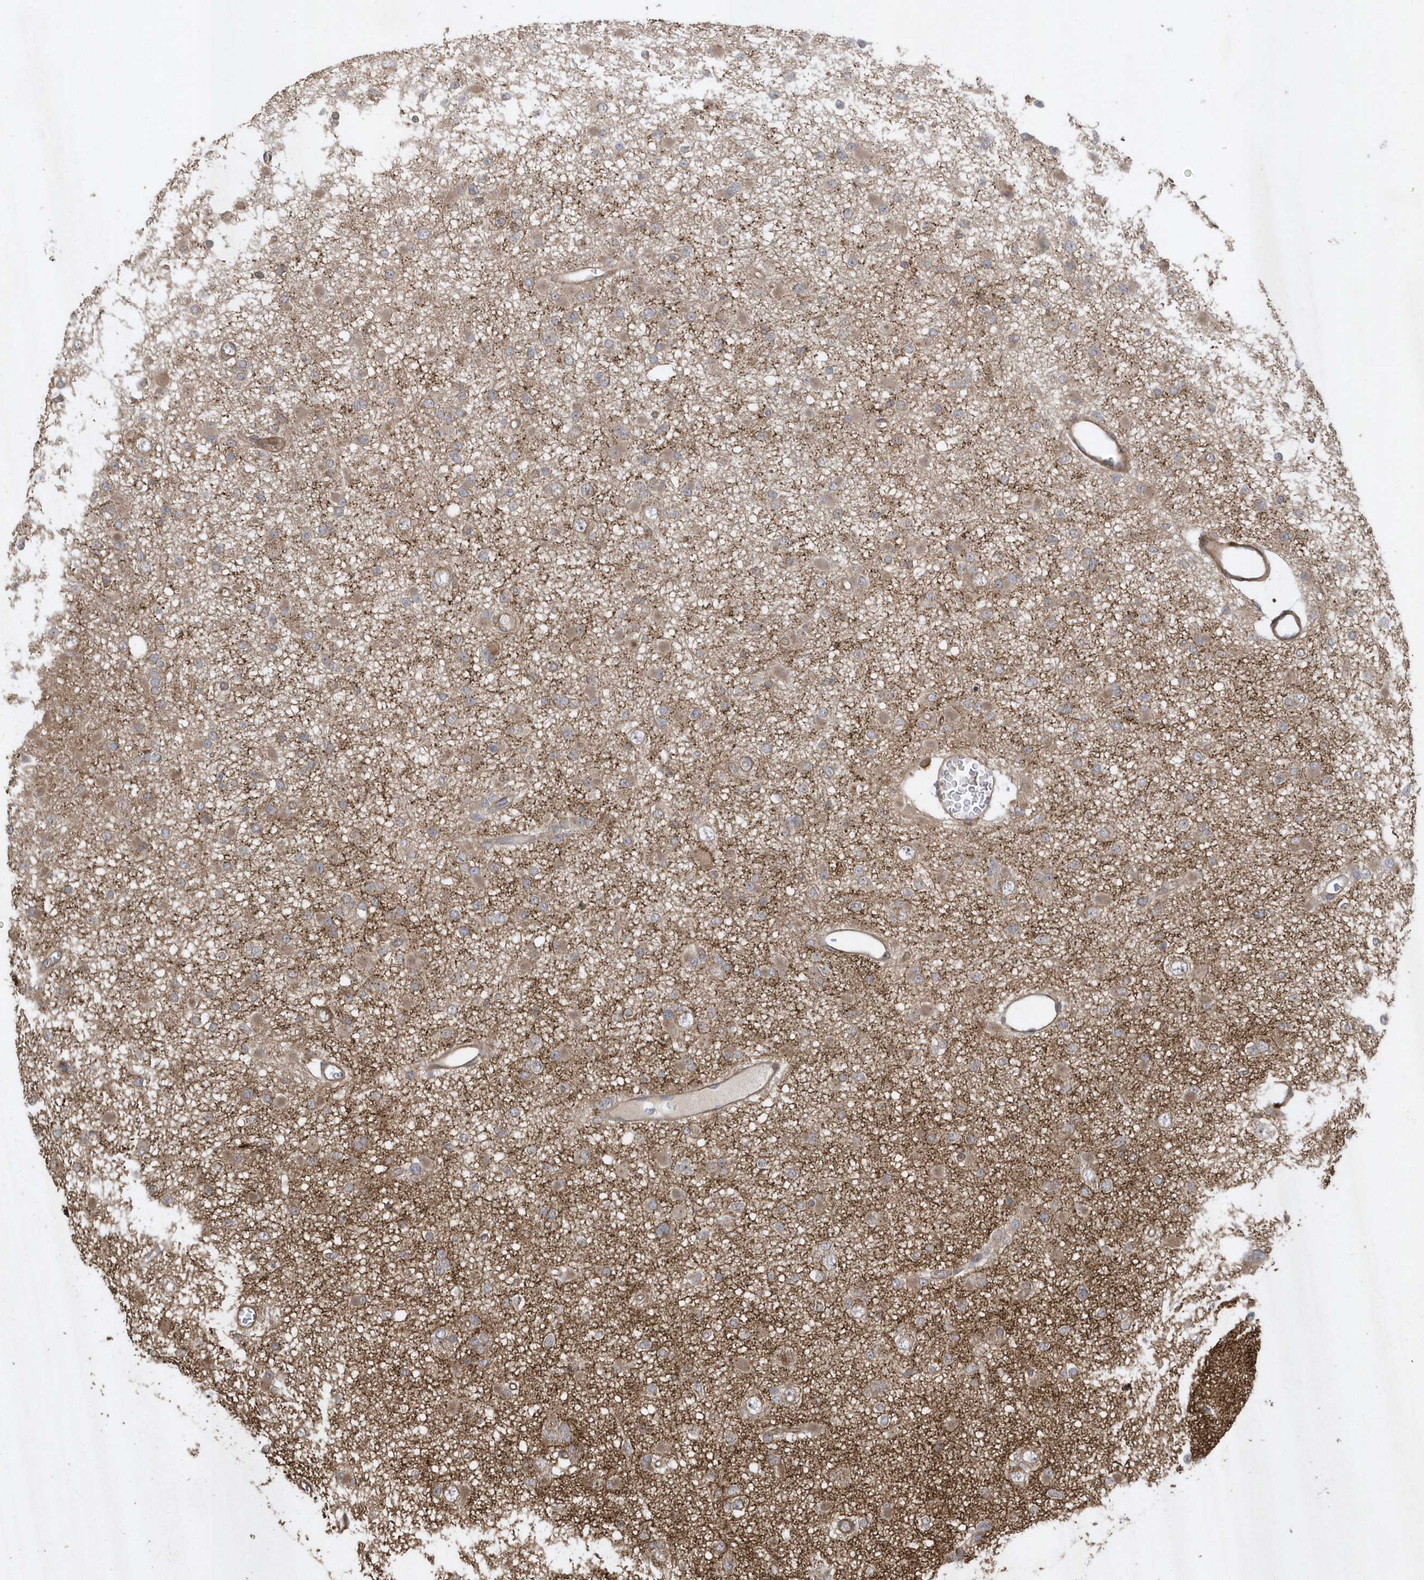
{"staining": {"intensity": "weak", "quantity": "<25%", "location": "cytoplasmic/membranous"}, "tissue": "glioma", "cell_type": "Tumor cells", "image_type": "cancer", "snomed": [{"axis": "morphology", "description": "Glioma, malignant, Low grade"}, {"axis": "topography", "description": "Brain"}], "caption": "Immunohistochemistry (IHC) micrograph of malignant glioma (low-grade) stained for a protein (brown), which reveals no expression in tumor cells. (DAB immunohistochemistry (IHC) visualized using brightfield microscopy, high magnification).", "gene": "SENP8", "patient": {"sex": "female", "age": 22}}